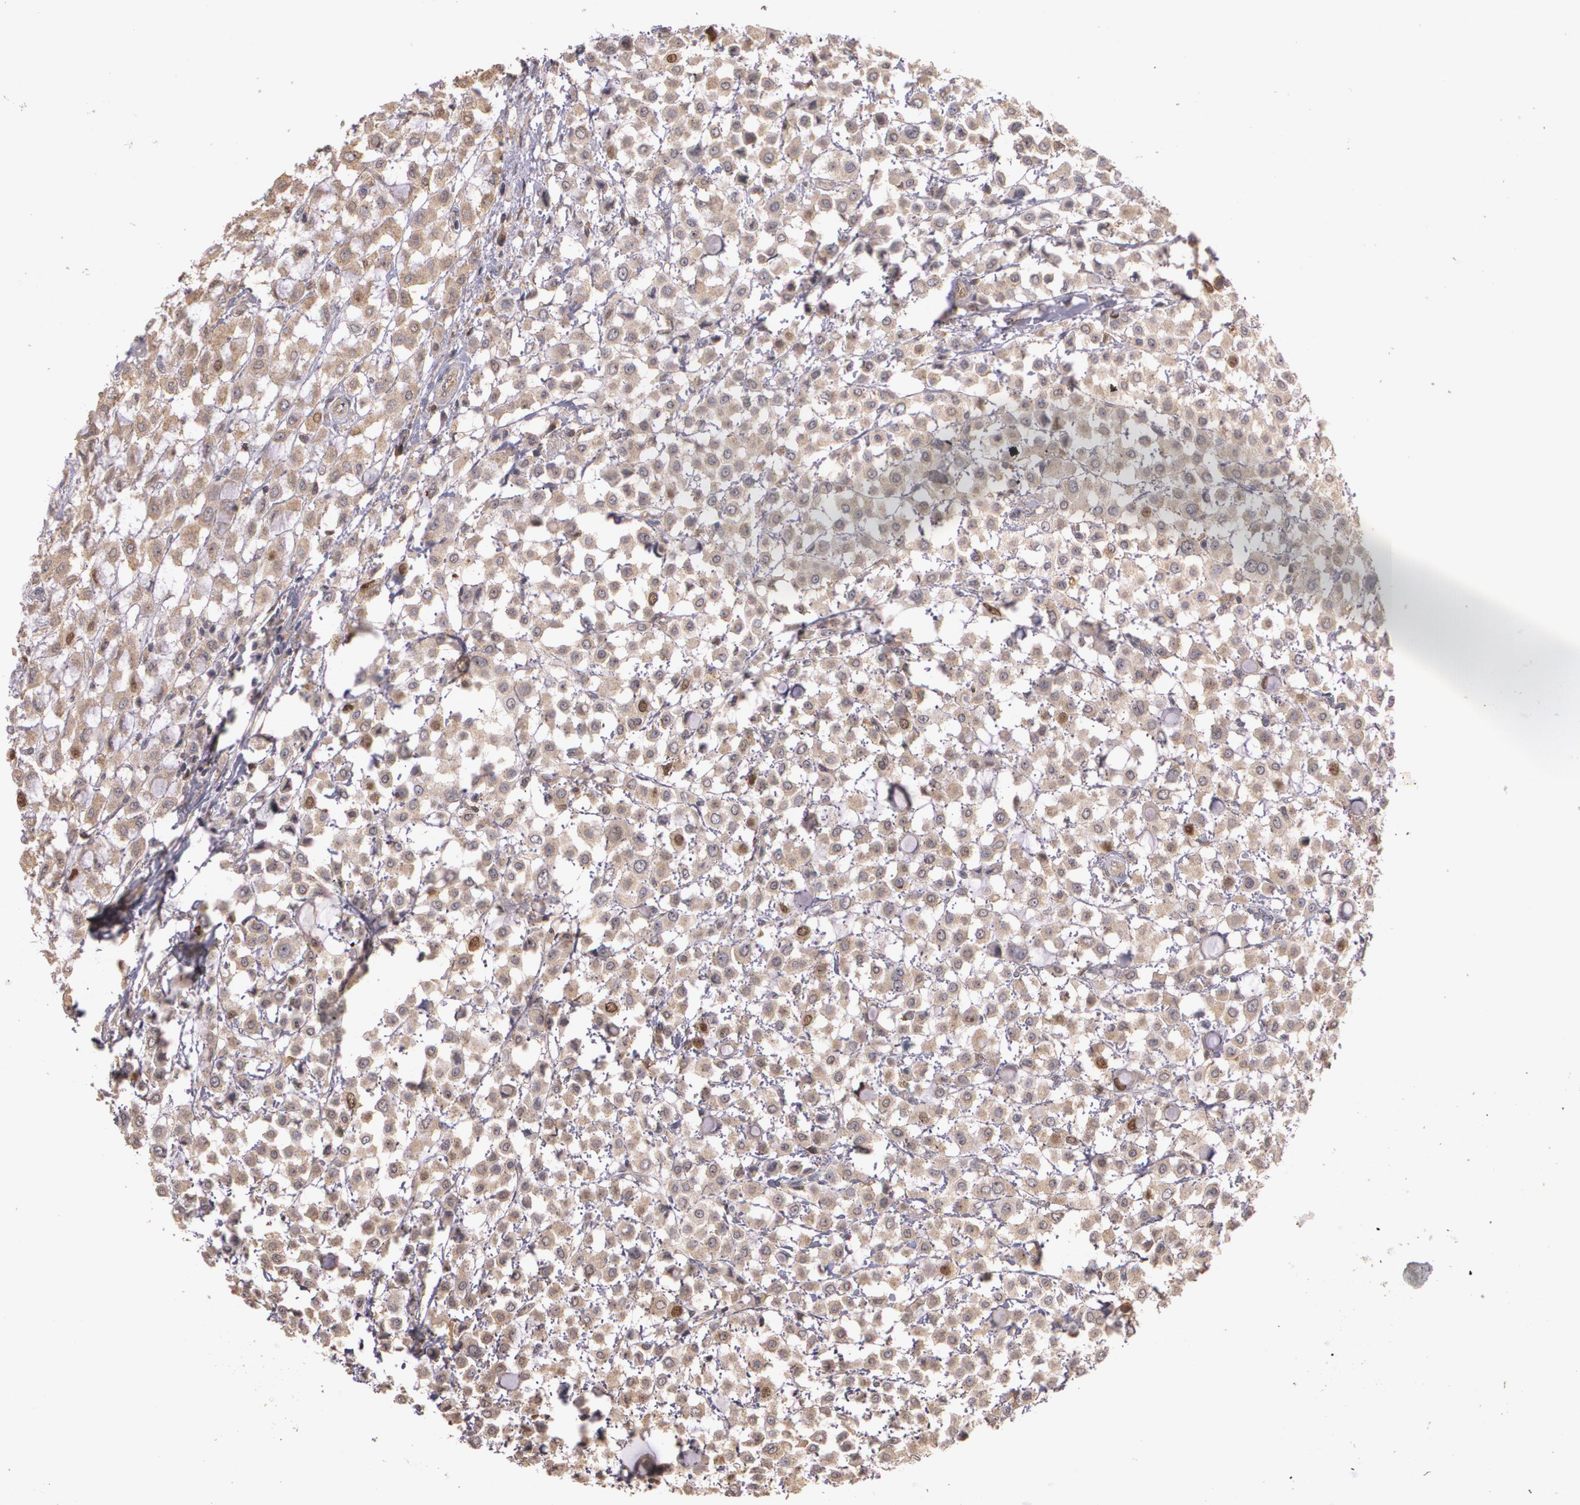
{"staining": {"intensity": "weak", "quantity": ">75%", "location": "cytoplasmic/membranous,nuclear"}, "tissue": "breast cancer", "cell_type": "Tumor cells", "image_type": "cancer", "snomed": [{"axis": "morphology", "description": "Lobular carcinoma"}, {"axis": "topography", "description": "Breast"}], "caption": "A low amount of weak cytoplasmic/membranous and nuclear positivity is appreciated in about >75% of tumor cells in breast cancer tissue.", "gene": "BRCA1", "patient": {"sex": "female", "age": 85}}